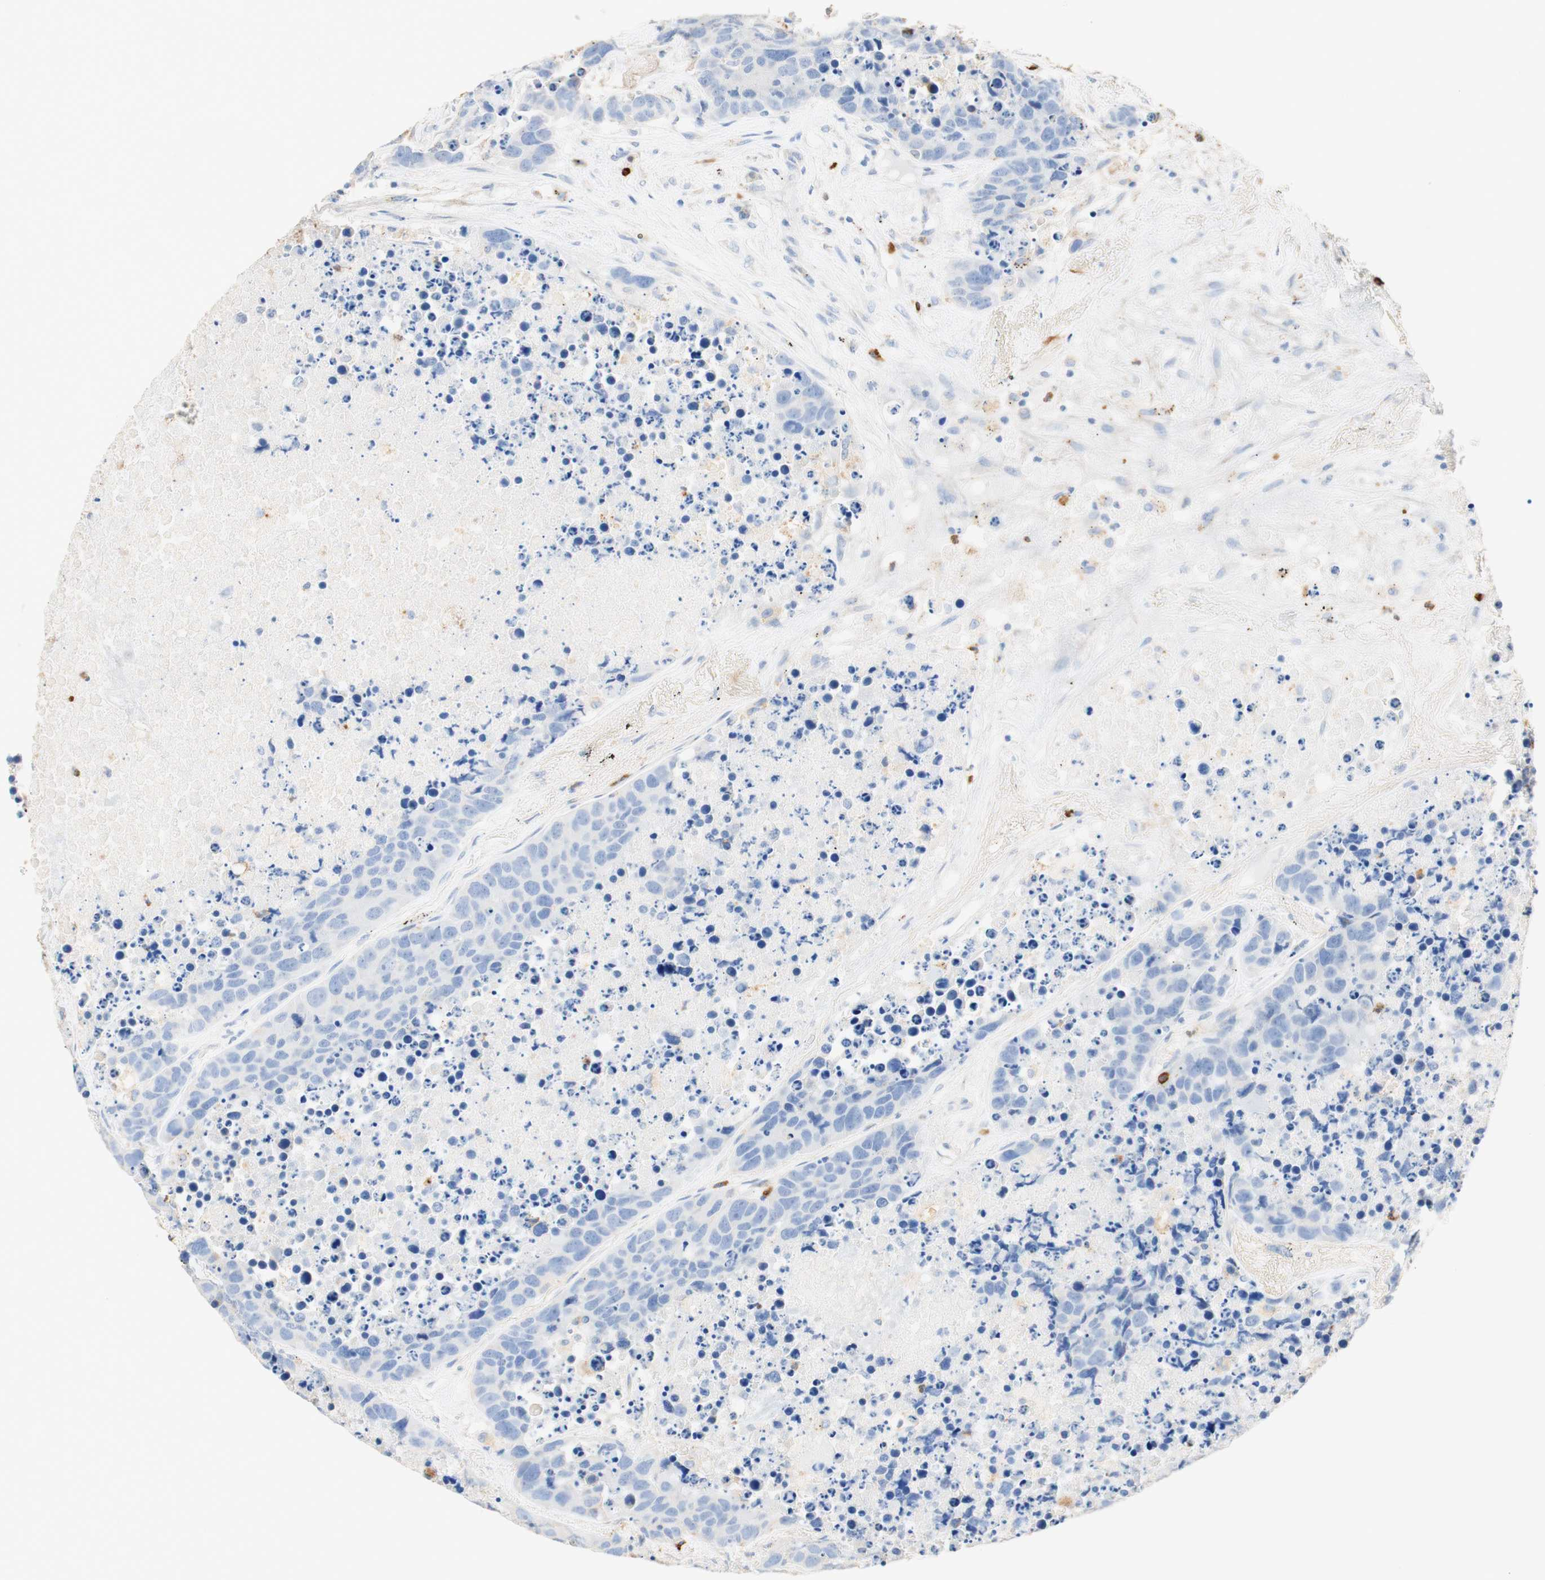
{"staining": {"intensity": "negative", "quantity": "none", "location": "none"}, "tissue": "carcinoid", "cell_type": "Tumor cells", "image_type": "cancer", "snomed": [{"axis": "morphology", "description": "Carcinoid, malignant, NOS"}, {"axis": "topography", "description": "Lung"}], "caption": "Tumor cells are negative for protein expression in human carcinoid.", "gene": "CD63", "patient": {"sex": "male", "age": 60}}